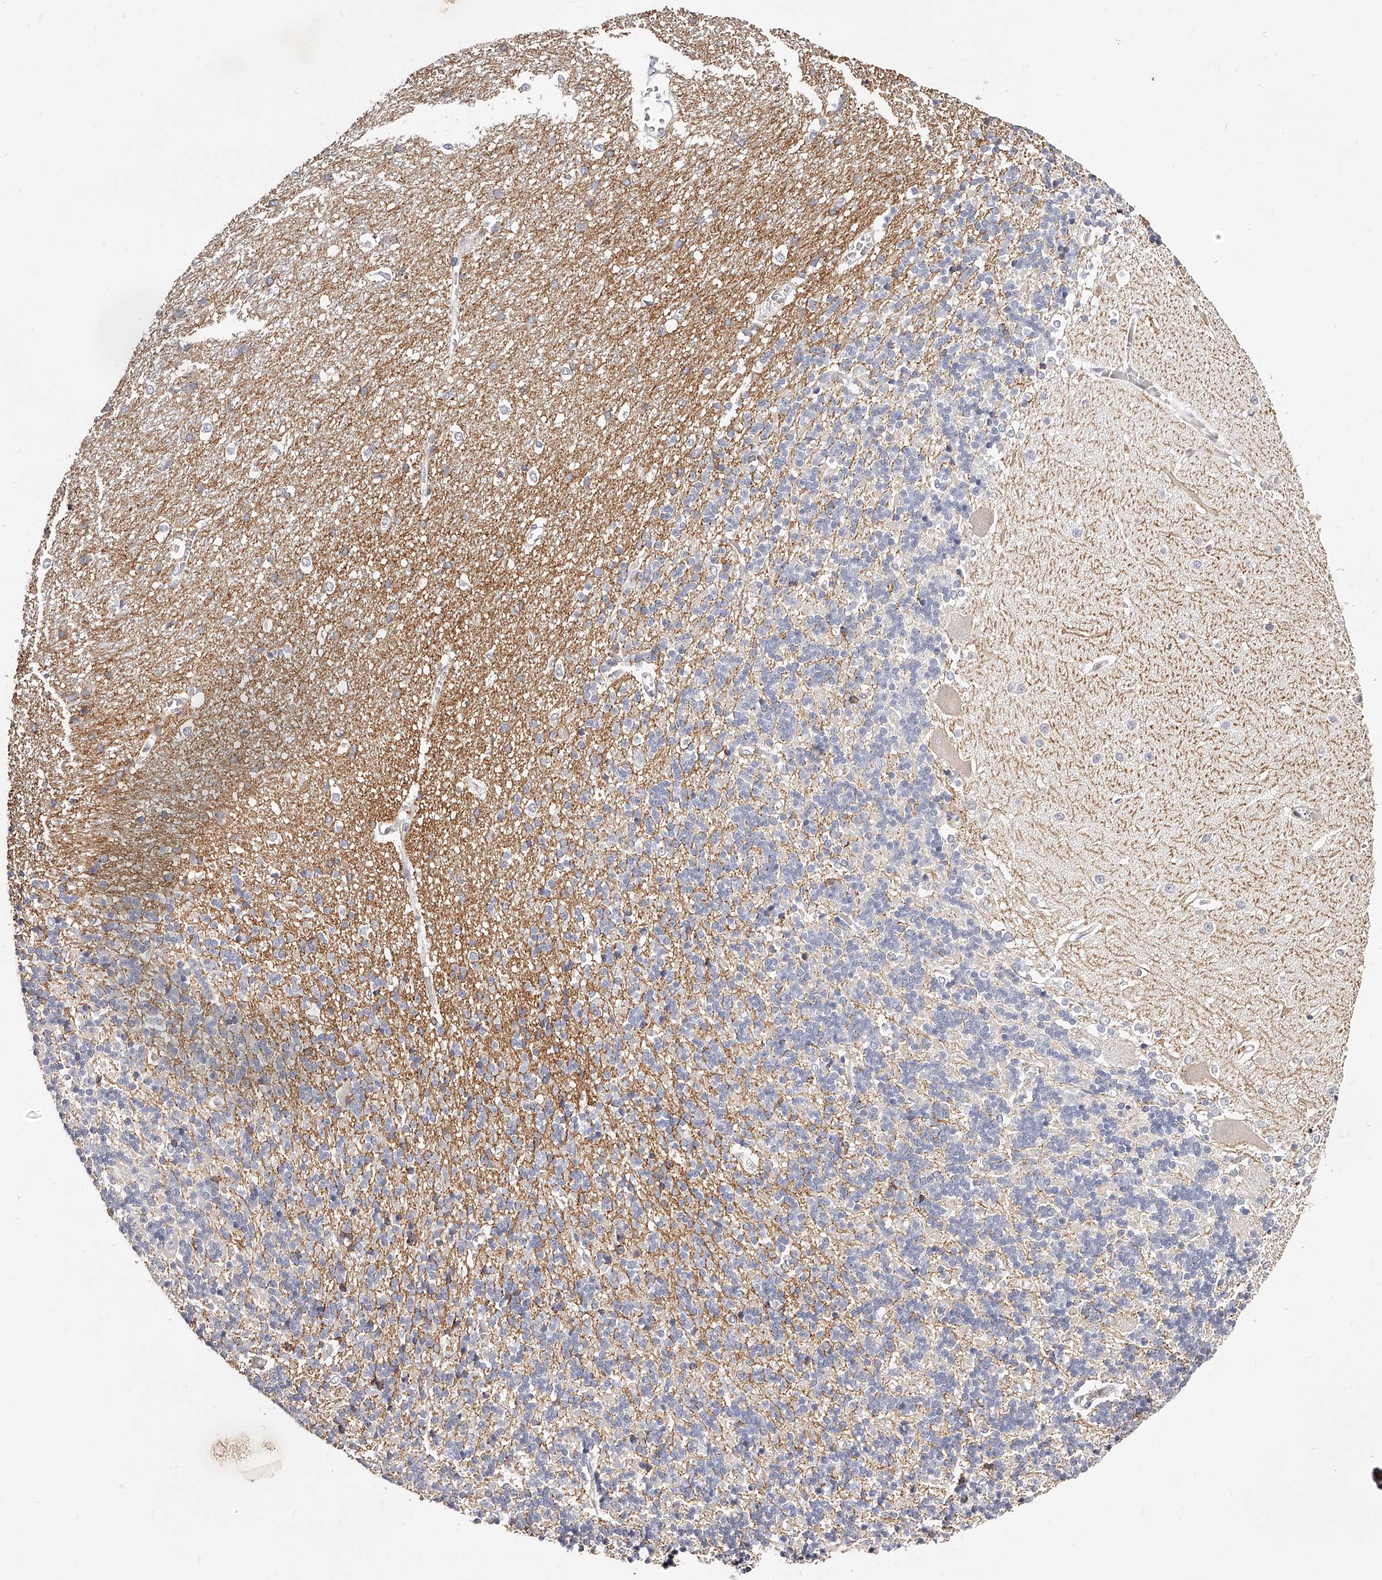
{"staining": {"intensity": "negative", "quantity": "none", "location": "none"}, "tissue": "cerebellum", "cell_type": "Cells in granular layer", "image_type": "normal", "snomed": [{"axis": "morphology", "description": "Normal tissue, NOS"}, {"axis": "topography", "description": "Cerebellum"}], "caption": "Cells in granular layer are negative for protein expression in unremarkable human cerebellum. (DAB (3,3'-diaminobenzidine) immunohistochemistry, high magnification).", "gene": "CD82", "patient": {"sex": "male", "age": 37}}